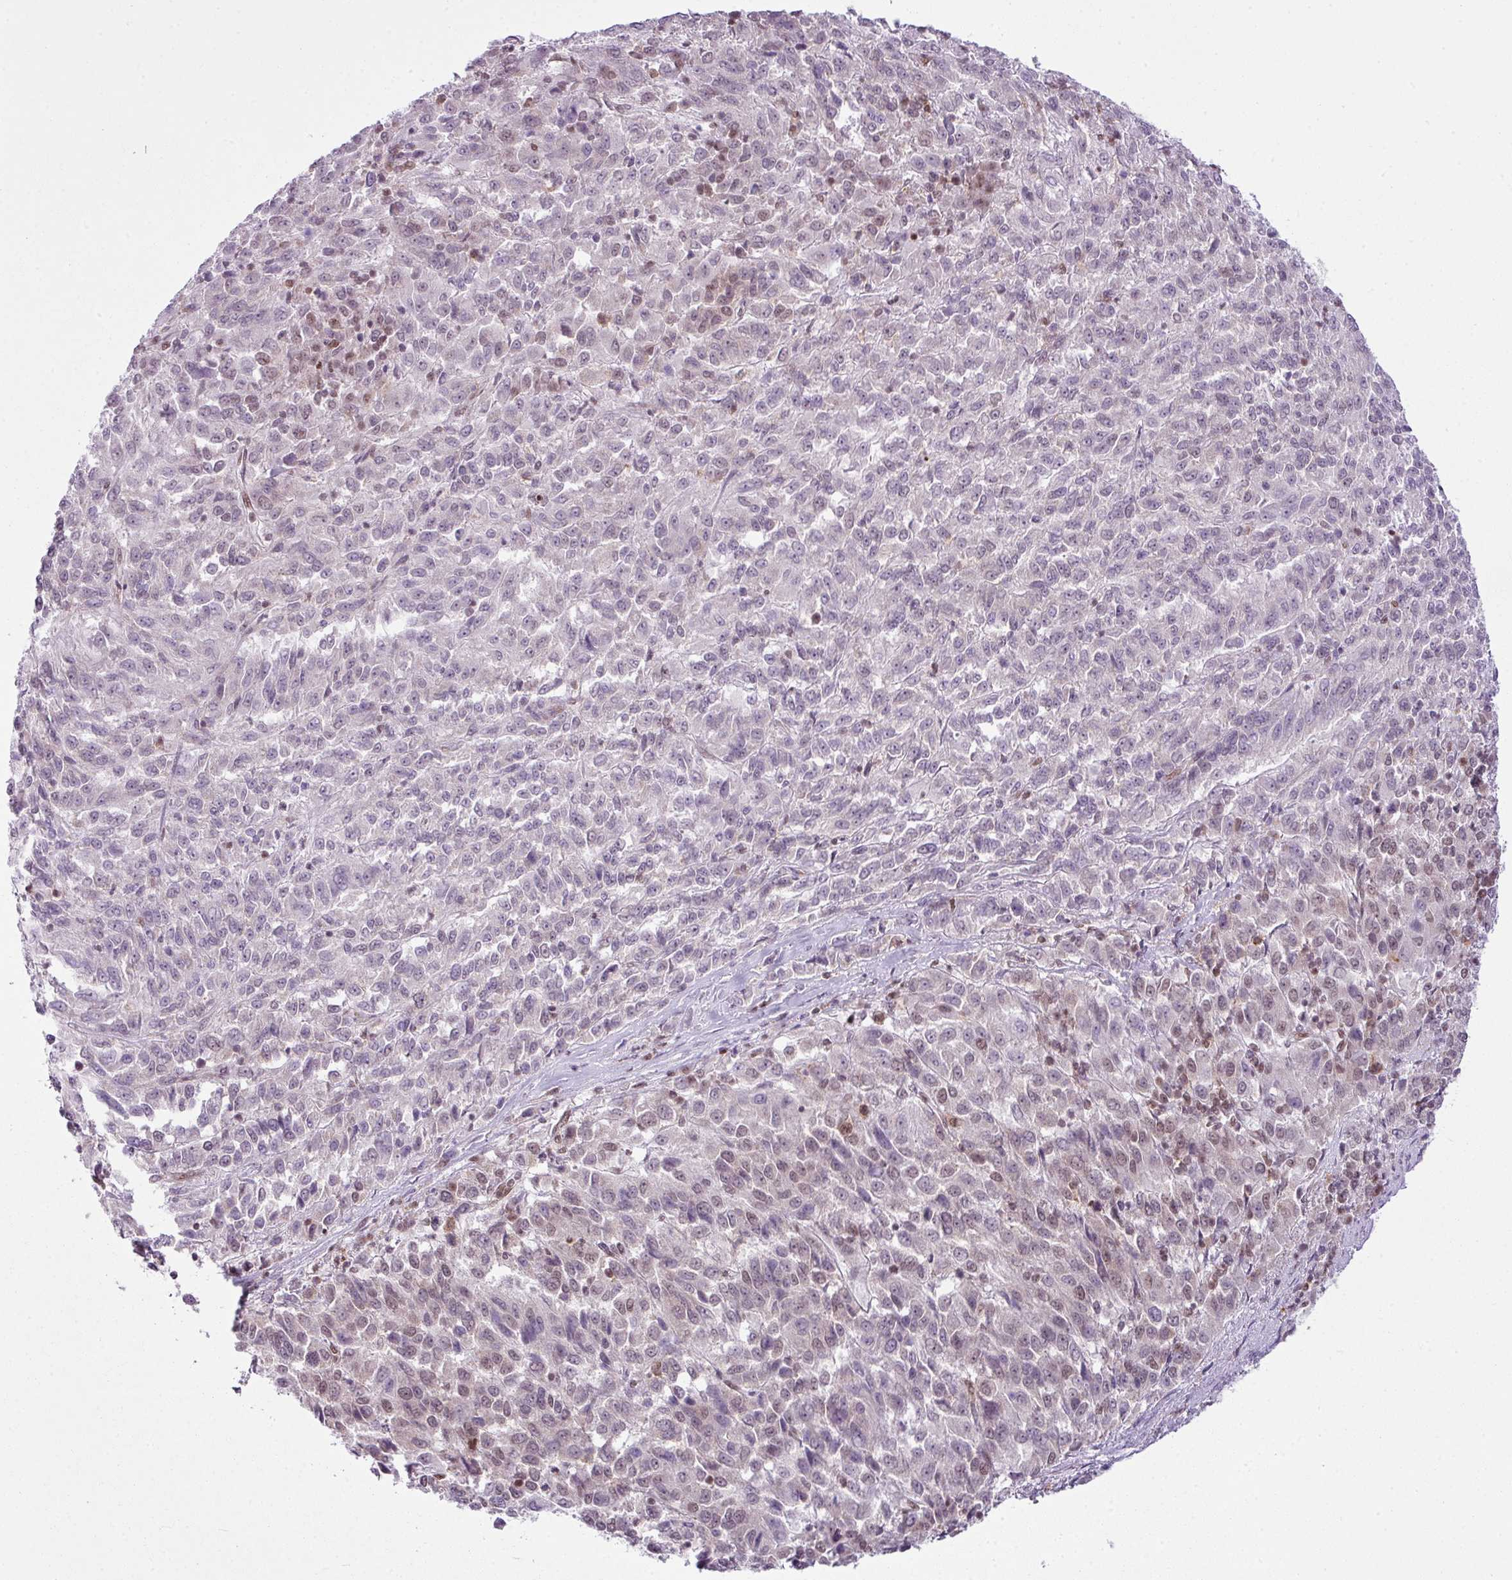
{"staining": {"intensity": "weak", "quantity": "<25%", "location": "nuclear"}, "tissue": "melanoma", "cell_type": "Tumor cells", "image_type": "cancer", "snomed": [{"axis": "morphology", "description": "Malignant melanoma, Metastatic site"}, {"axis": "topography", "description": "Lung"}], "caption": "Immunohistochemistry (IHC) image of neoplastic tissue: melanoma stained with DAB (3,3'-diaminobenzidine) demonstrates no significant protein expression in tumor cells.", "gene": "ARL6IP4", "patient": {"sex": "male", "age": 64}}